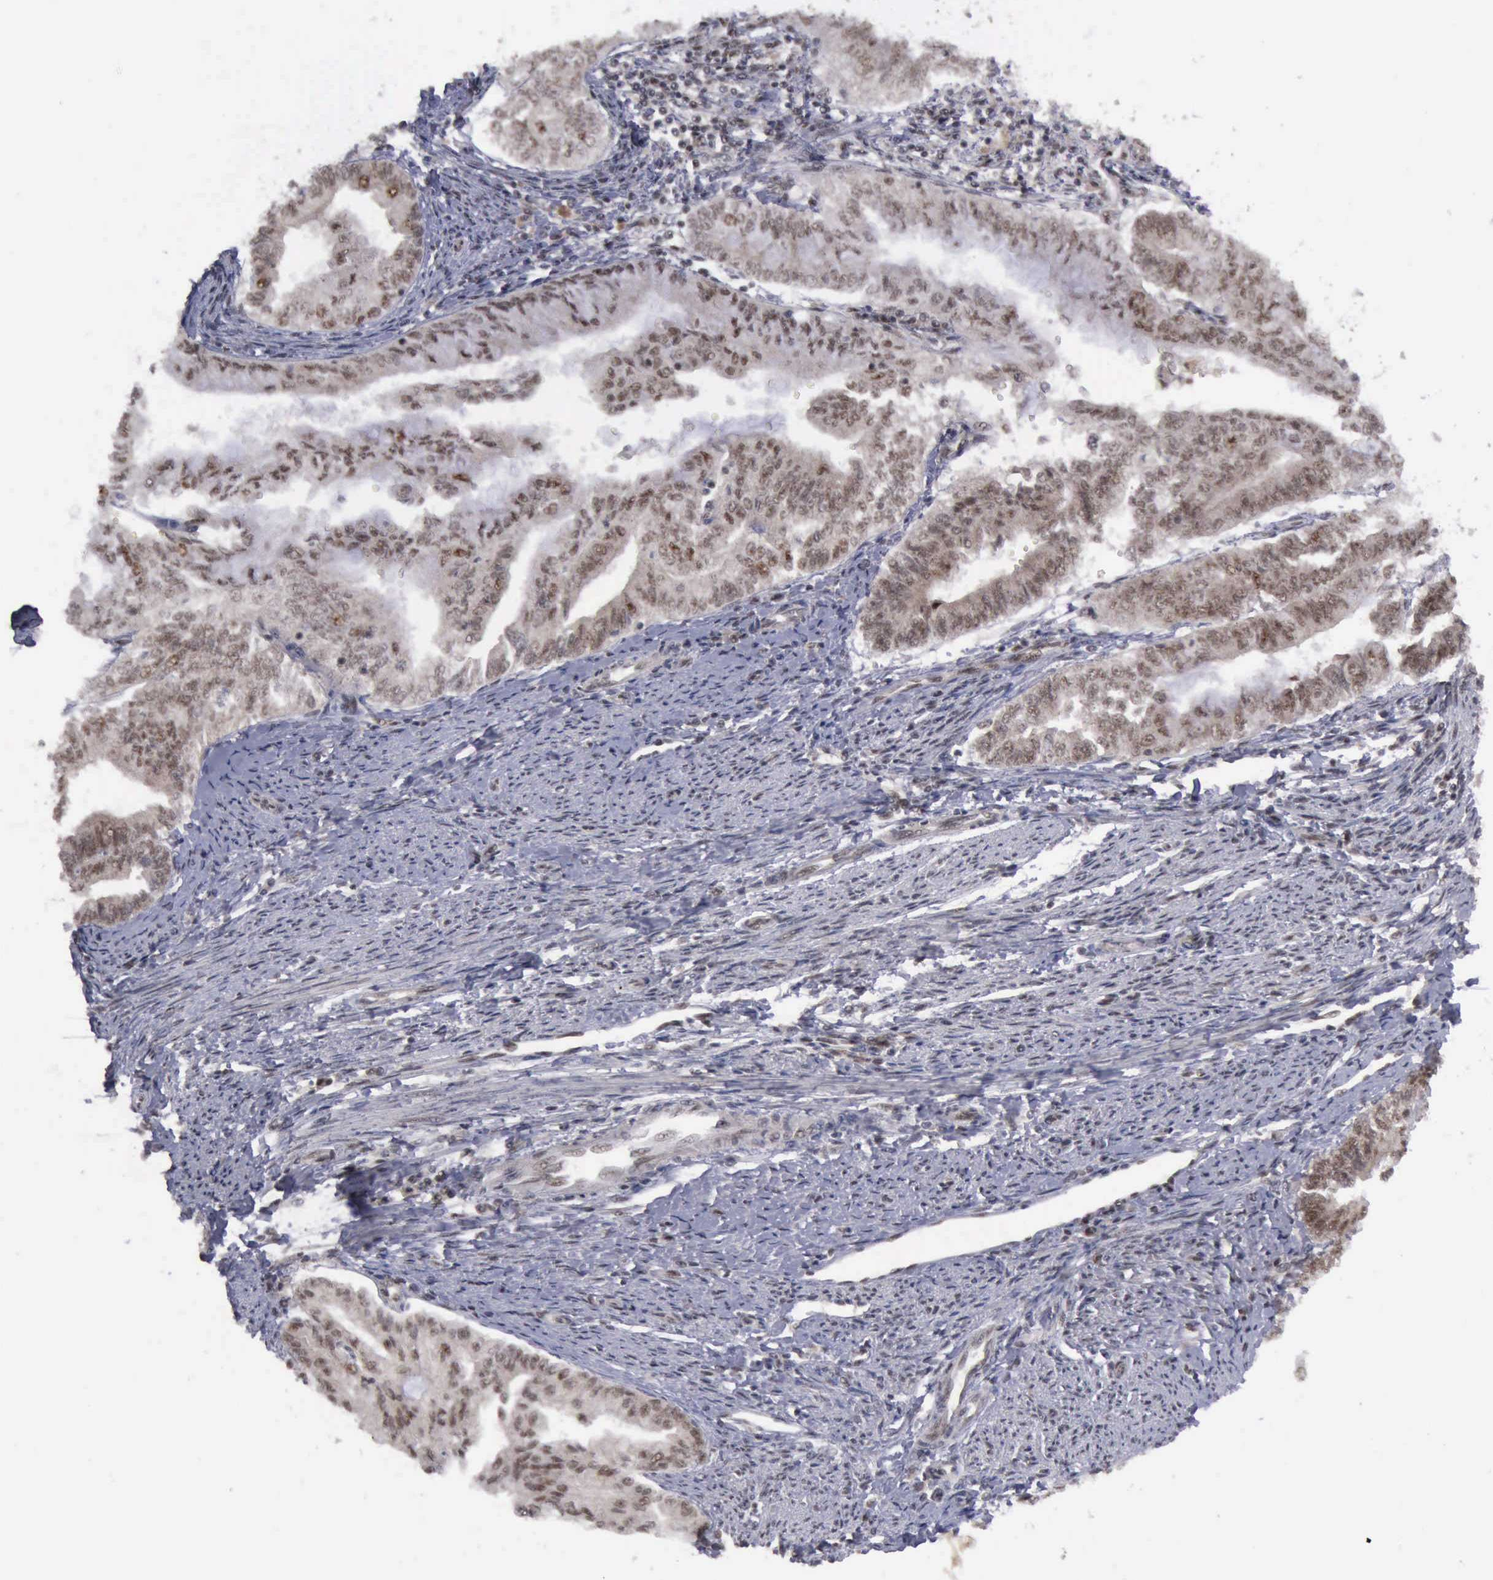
{"staining": {"intensity": "moderate", "quantity": ">75%", "location": "cytoplasmic/membranous,nuclear"}, "tissue": "endometrial cancer", "cell_type": "Tumor cells", "image_type": "cancer", "snomed": [{"axis": "morphology", "description": "Adenocarcinoma, NOS"}, {"axis": "topography", "description": "Endometrium"}], "caption": "Endometrial adenocarcinoma was stained to show a protein in brown. There is medium levels of moderate cytoplasmic/membranous and nuclear expression in approximately >75% of tumor cells.", "gene": "ATM", "patient": {"sex": "female", "age": 66}}